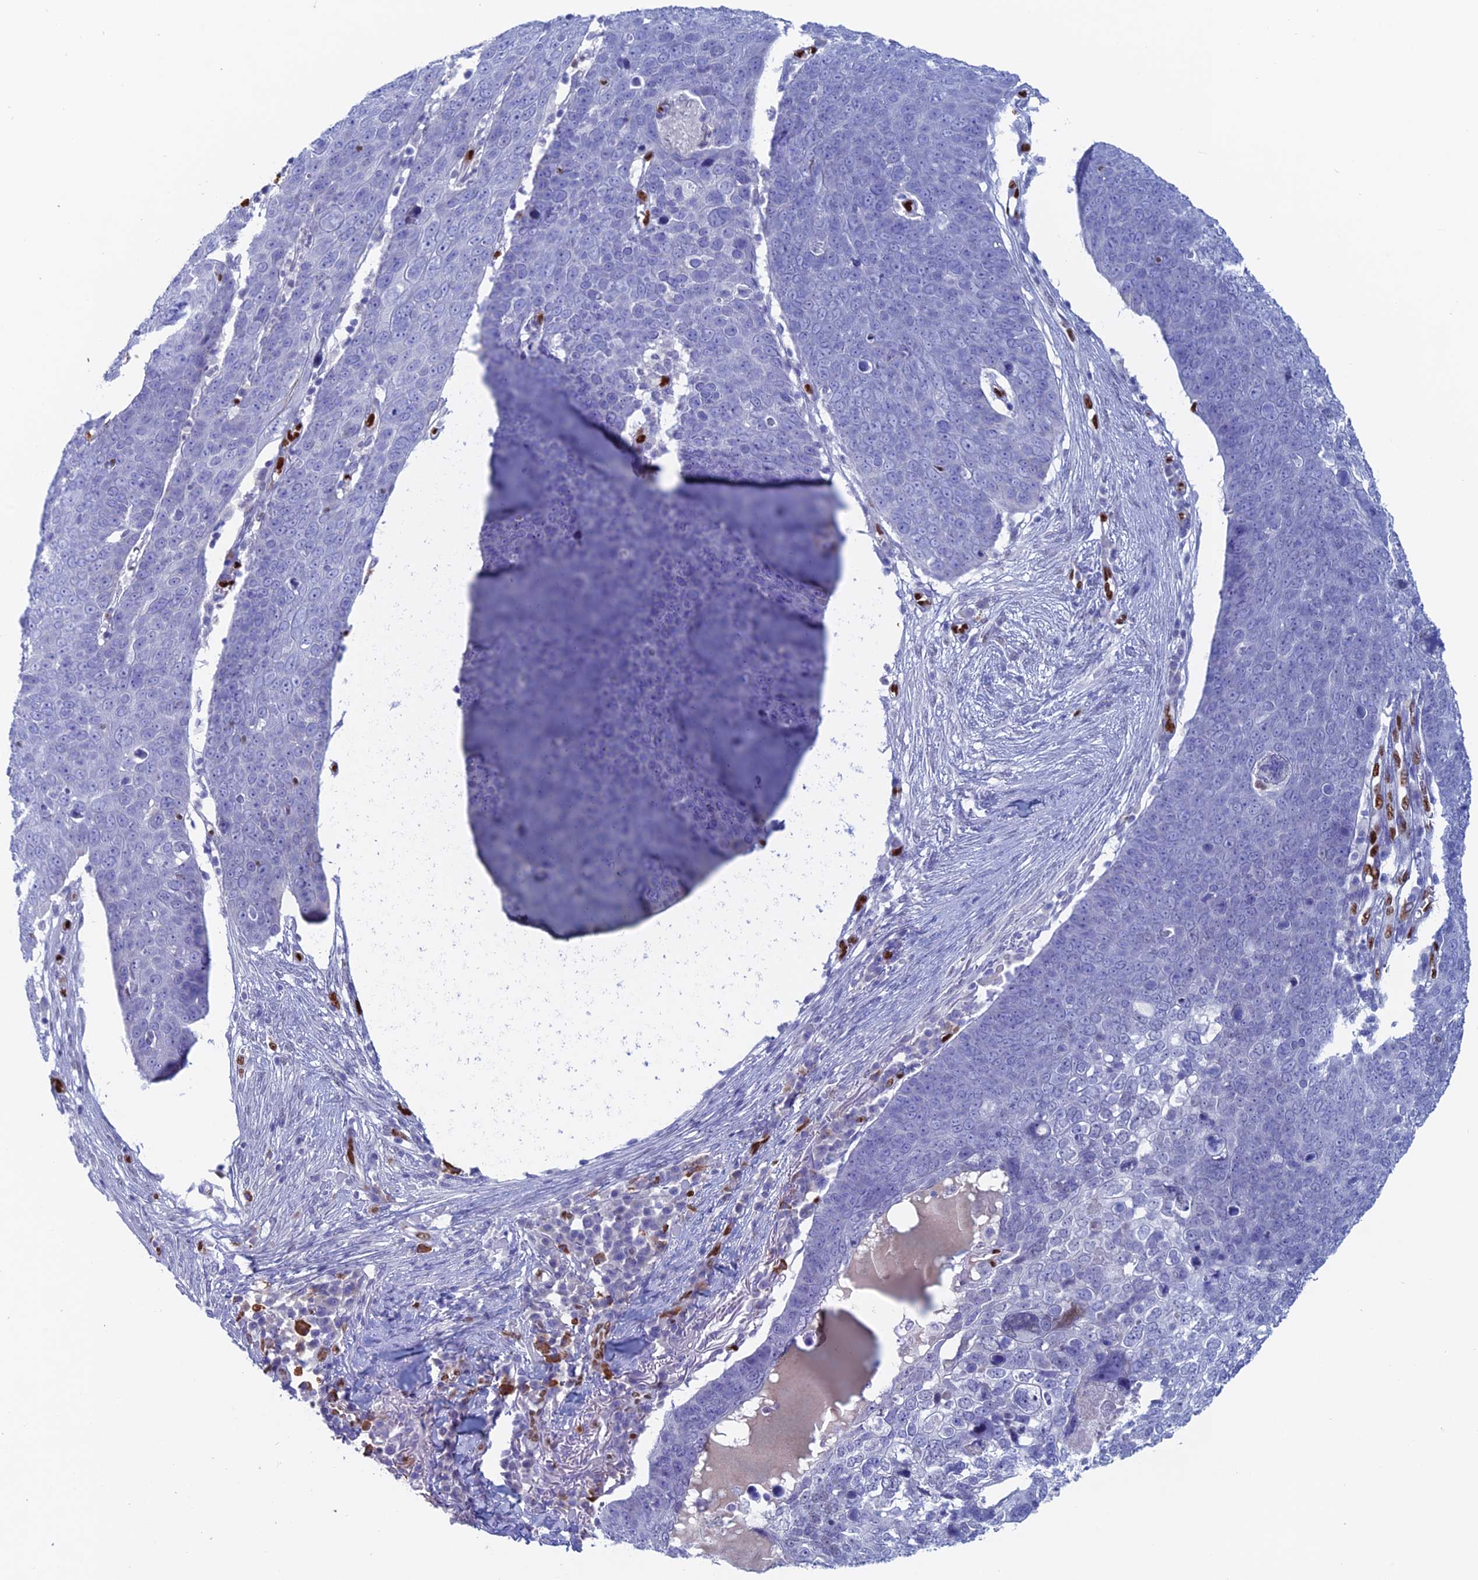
{"staining": {"intensity": "negative", "quantity": "none", "location": "none"}, "tissue": "skin cancer", "cell_type": "Tumor cells", "image_type": "cancer", "snomed": [{"axis": "morphology", "description": "Squamous cell carcinoma, NOS"}, {"axis": "topography", "description": "Skin"}], "caption": "Immunohistochemistry (IHC) of squamous cell carcinoma (skin) shows no positivity in tumor cells.", "gene": "NOL4L", "patient": {"sex": "male", "age": 71}}